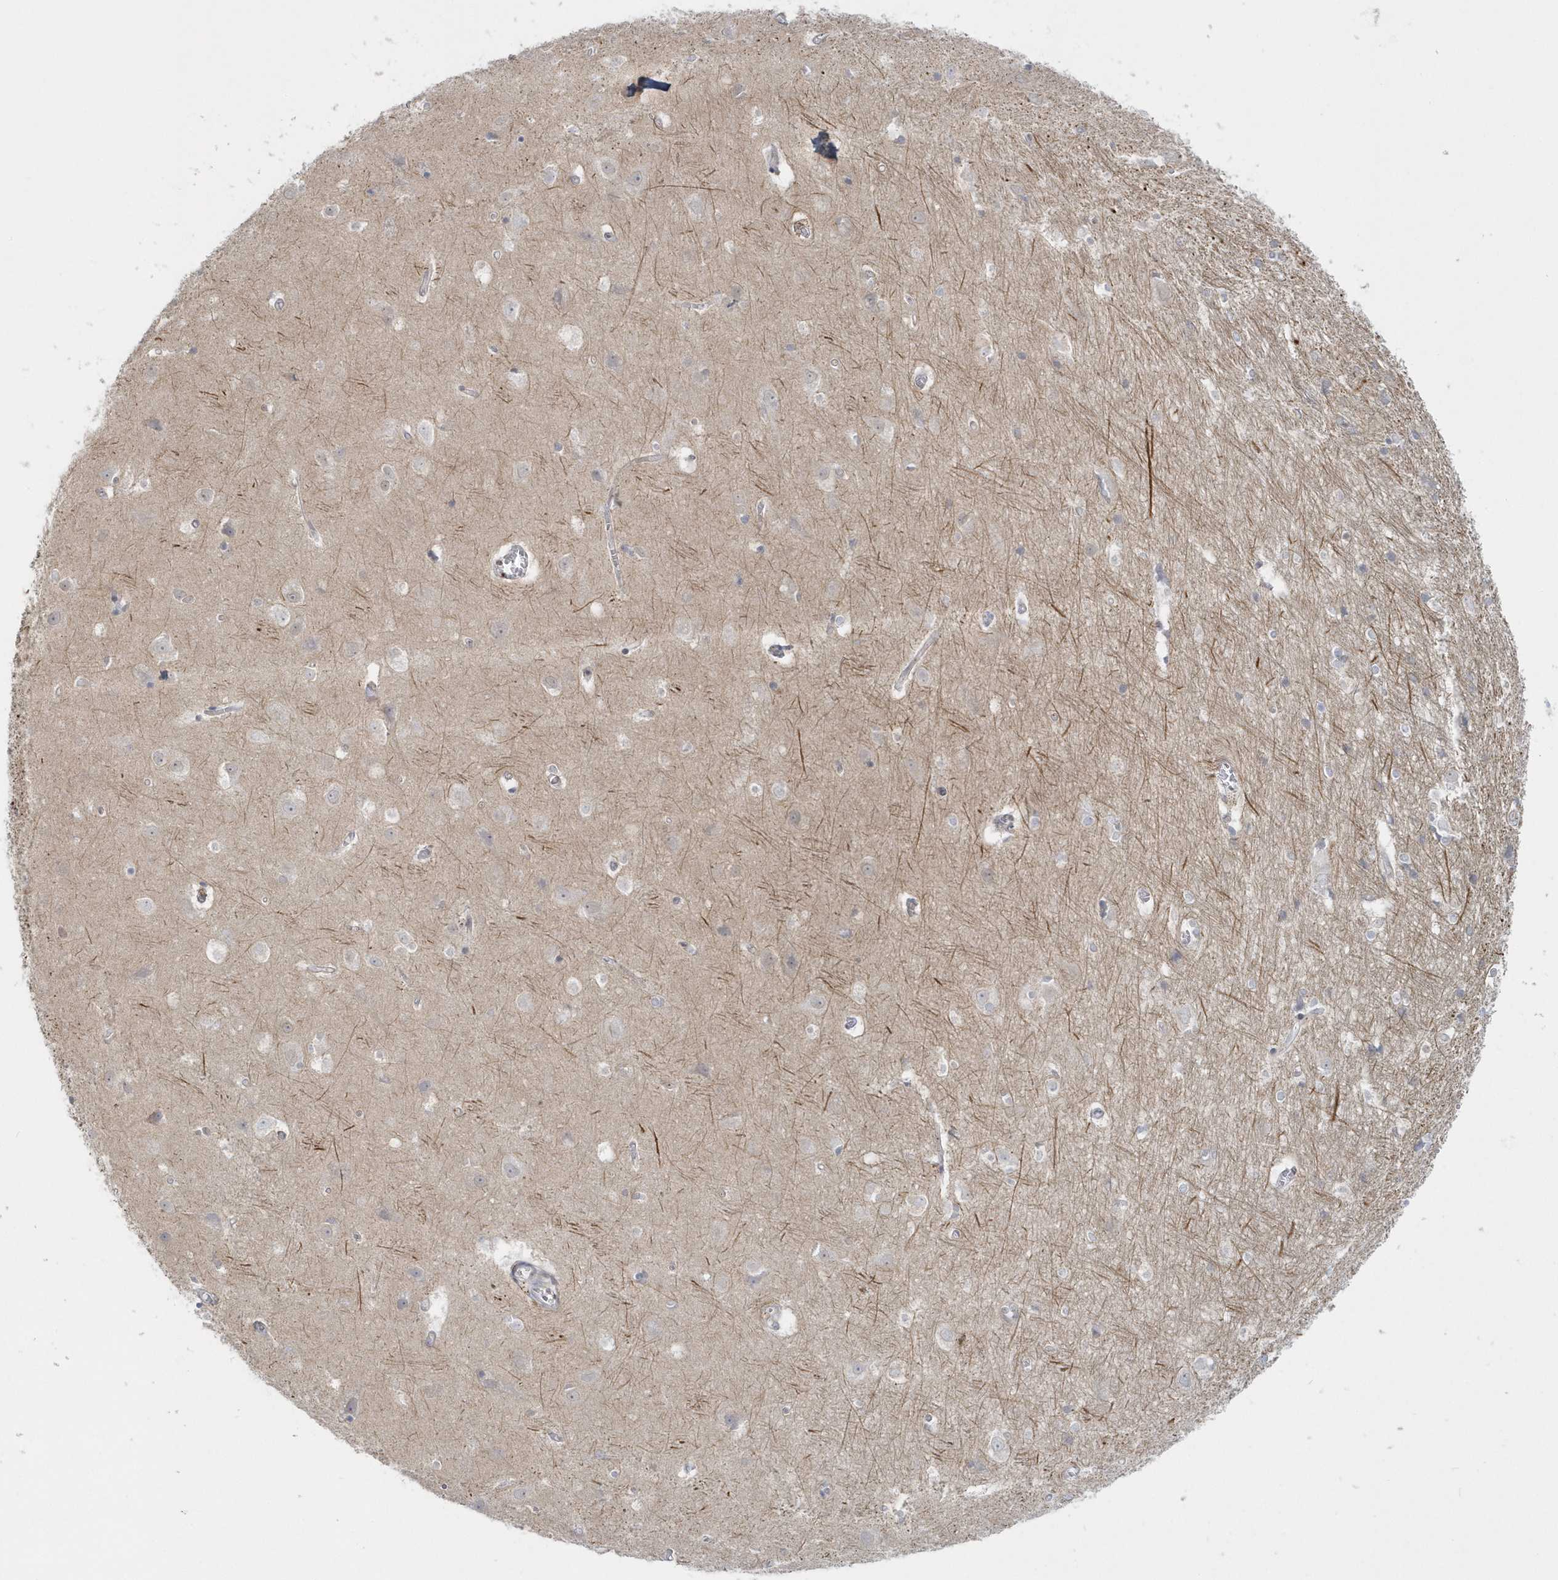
{"staining": {"intensity": "negative", "quantity": "none", "location": "none"}, "tissue": "cerebral cortex", "cell_type": "Endothelial cells", "image_type": "normal", "snomed": [{"axis": "morphology", "description": "Normal tissue, NOS"}, {"axis": "topography", "description": "Cerebral cortex"}], "caption": "The immunohistochemistry (IHC) photomicrograph has no significant staining in endothelial cells of cerebral cortex.", "gene": "BLTP3A", "patient": {"sex": "male", "age": 54}}